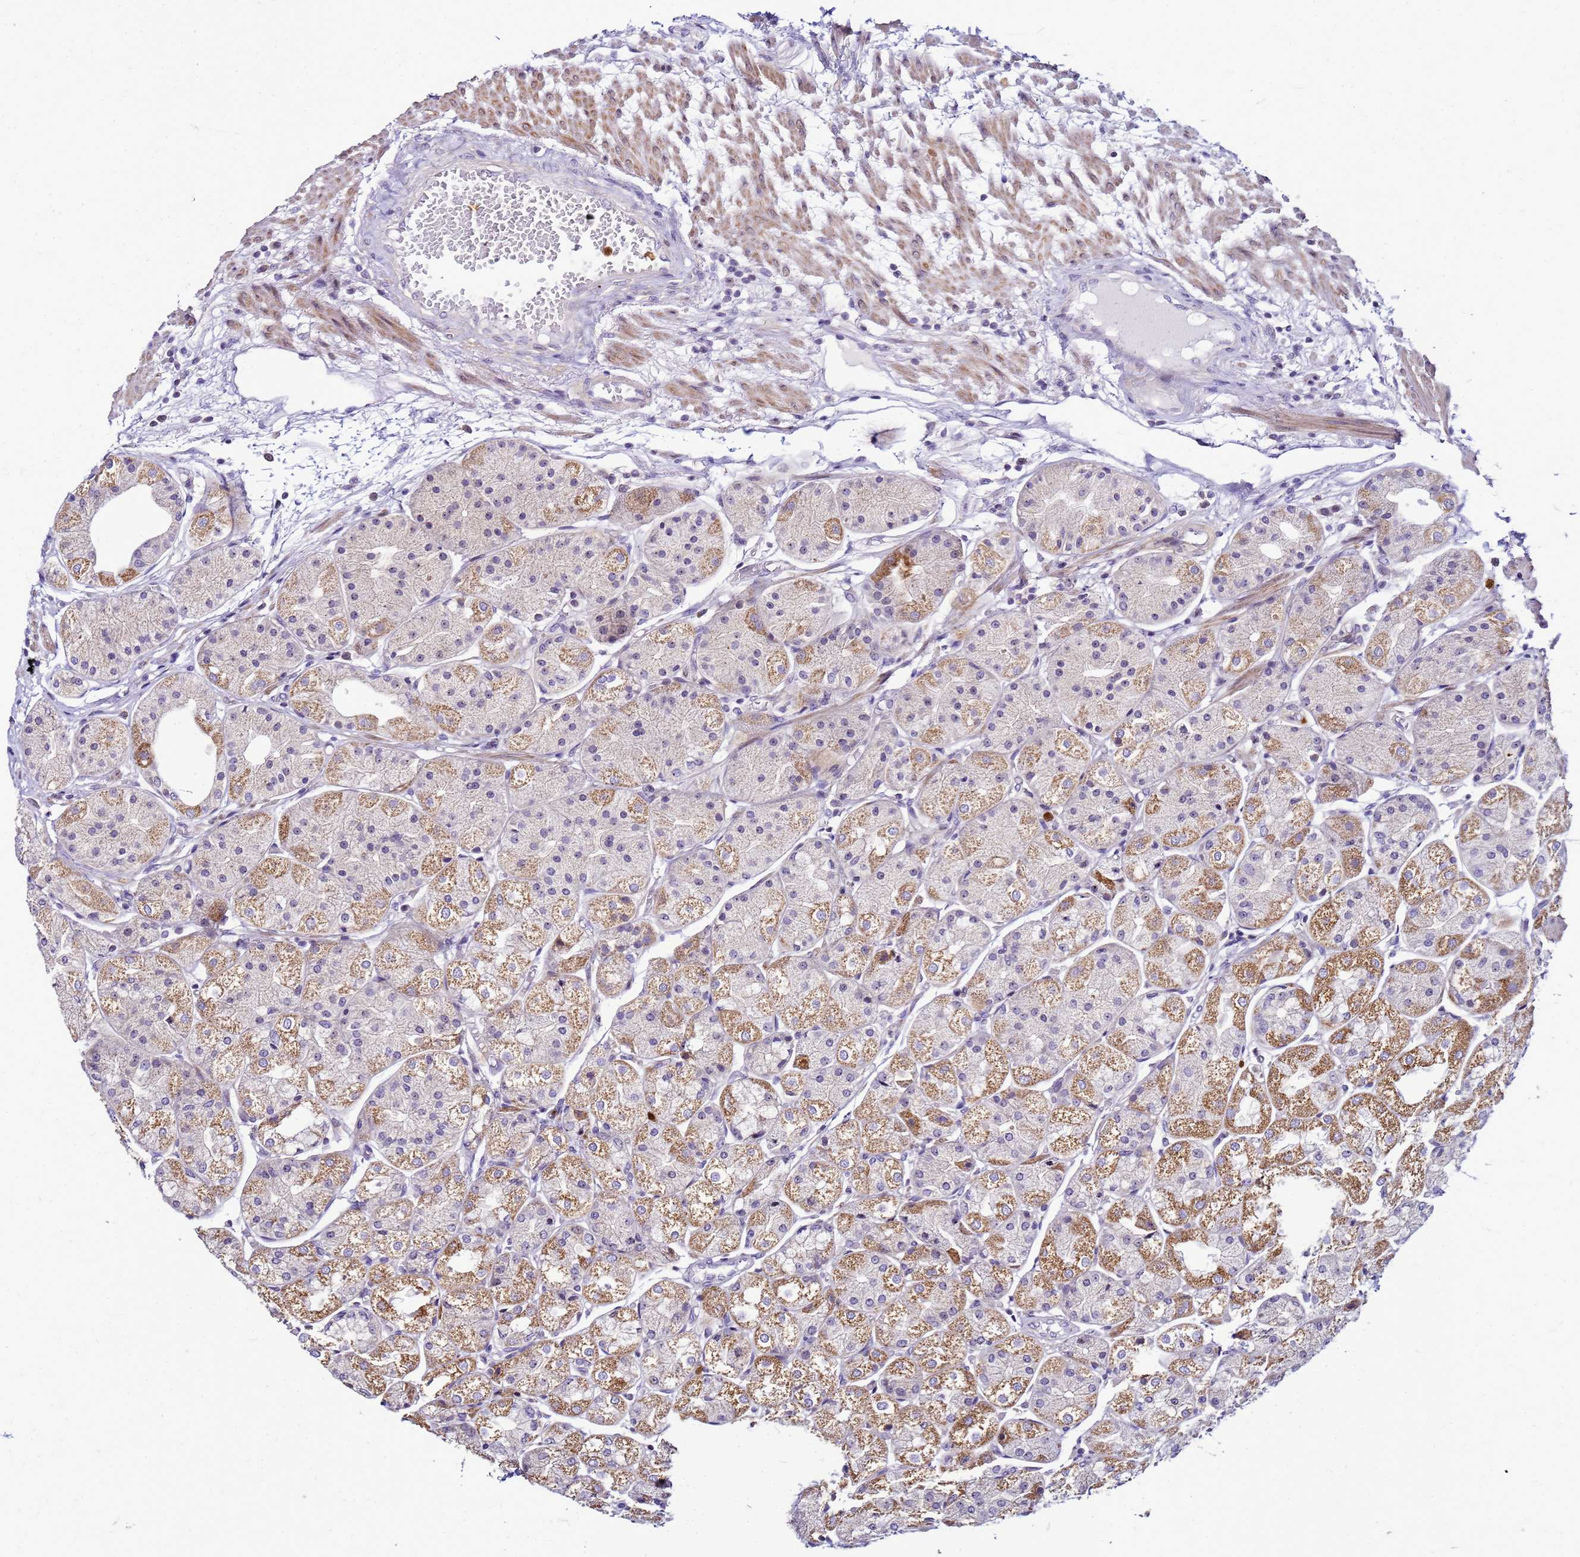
{"staining": {"intensity": "moderate", "quantity": "25%-75%", "location": "cytoplasmic/membranous"}, "tissue": "stomach", "cell_type": "Glandular cells", "image_type": "normal", "snomed": [{"axis": "morphology", "description": "Normal tissue, NOS"}, {"axis": "topography", "description": "Stomach, upper"}], "caption": "This is a micrograph of immunohistochemistry (IHC) staining of unremarkable stomach, which shows moderate positivity in the cytoplasmic/membranous of glandular cells.", "gene": "VPS4B", "patient": {"sex": "male", "age": 72}}